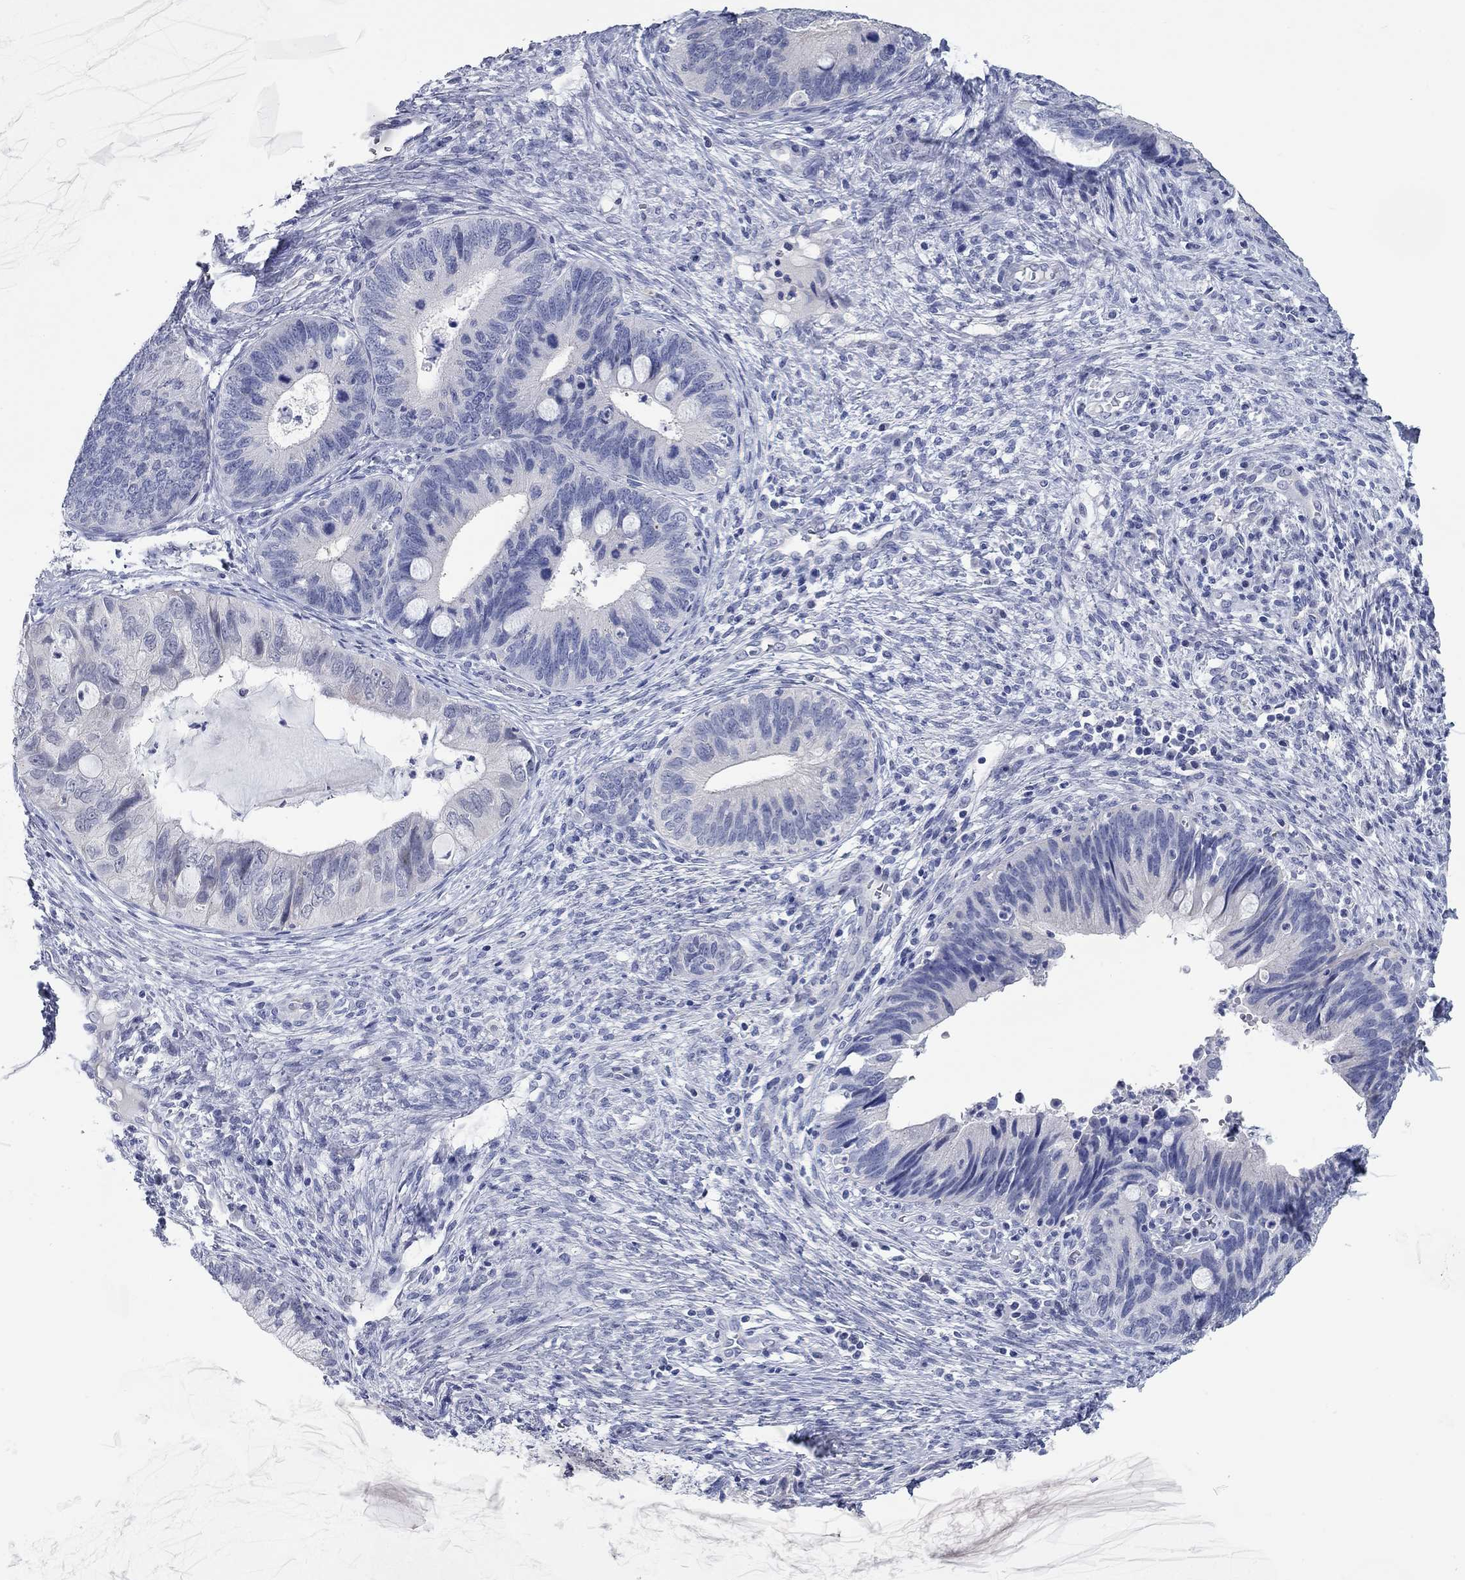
{"staining": {"intensity": "negative", "quantity": "none", "location": "none"}, "tissue": "cervical cancer", "cell_type": "Tumor cells", "image_type": "cancer", "snomed": [{"axis": "morphology", "description": "Adenocarcinoma, NOS"}, {"axis": "topography", "description": "Cervix"}], "caption": "Image shows no protein expression in tumor cells of cervical cancer (adenocarcinoma) tissue.", "gene": "WASF3", "patient": {"sex": "female", "age": 42}}